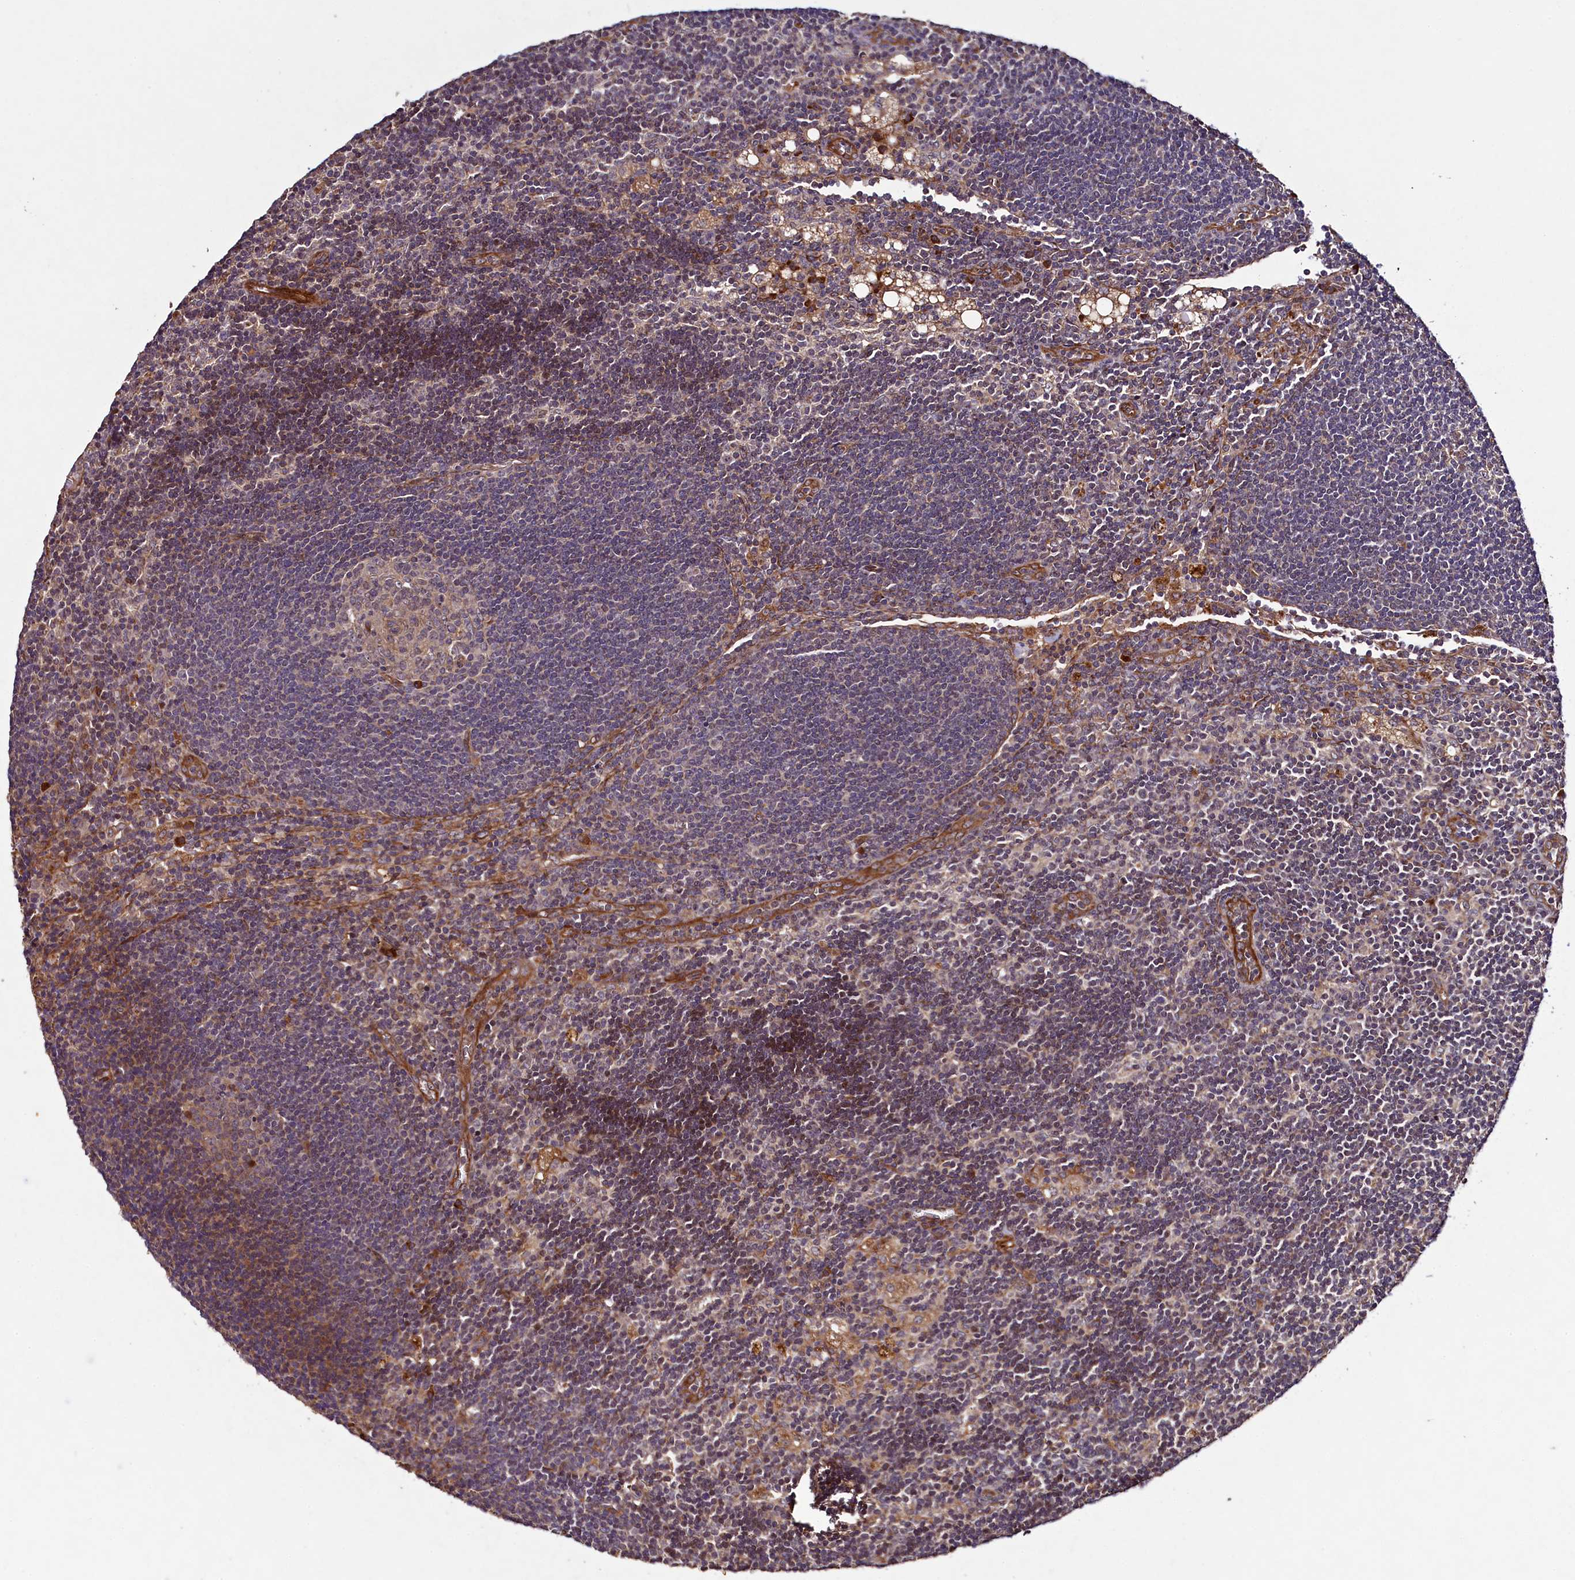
{"staining": {"intensity": "negative", "quantity": "none", "location": "none"}, "tissue": "lymph node", "cell_type": "Germinal center cells", "image_type": "normal", "snomed": [{"axis": "morphology", "description": "Normal tissue, NOS"}, {"axis": "topography", "description": "Lymph node"}], "caption": "A high-resolution micrograph shows immunohistochemistry staining of benign lymph node, which shows no significant expression in germinal center cells.", "gene": "CCDC102A", "patient": {"sex": "male", "age": 24}}